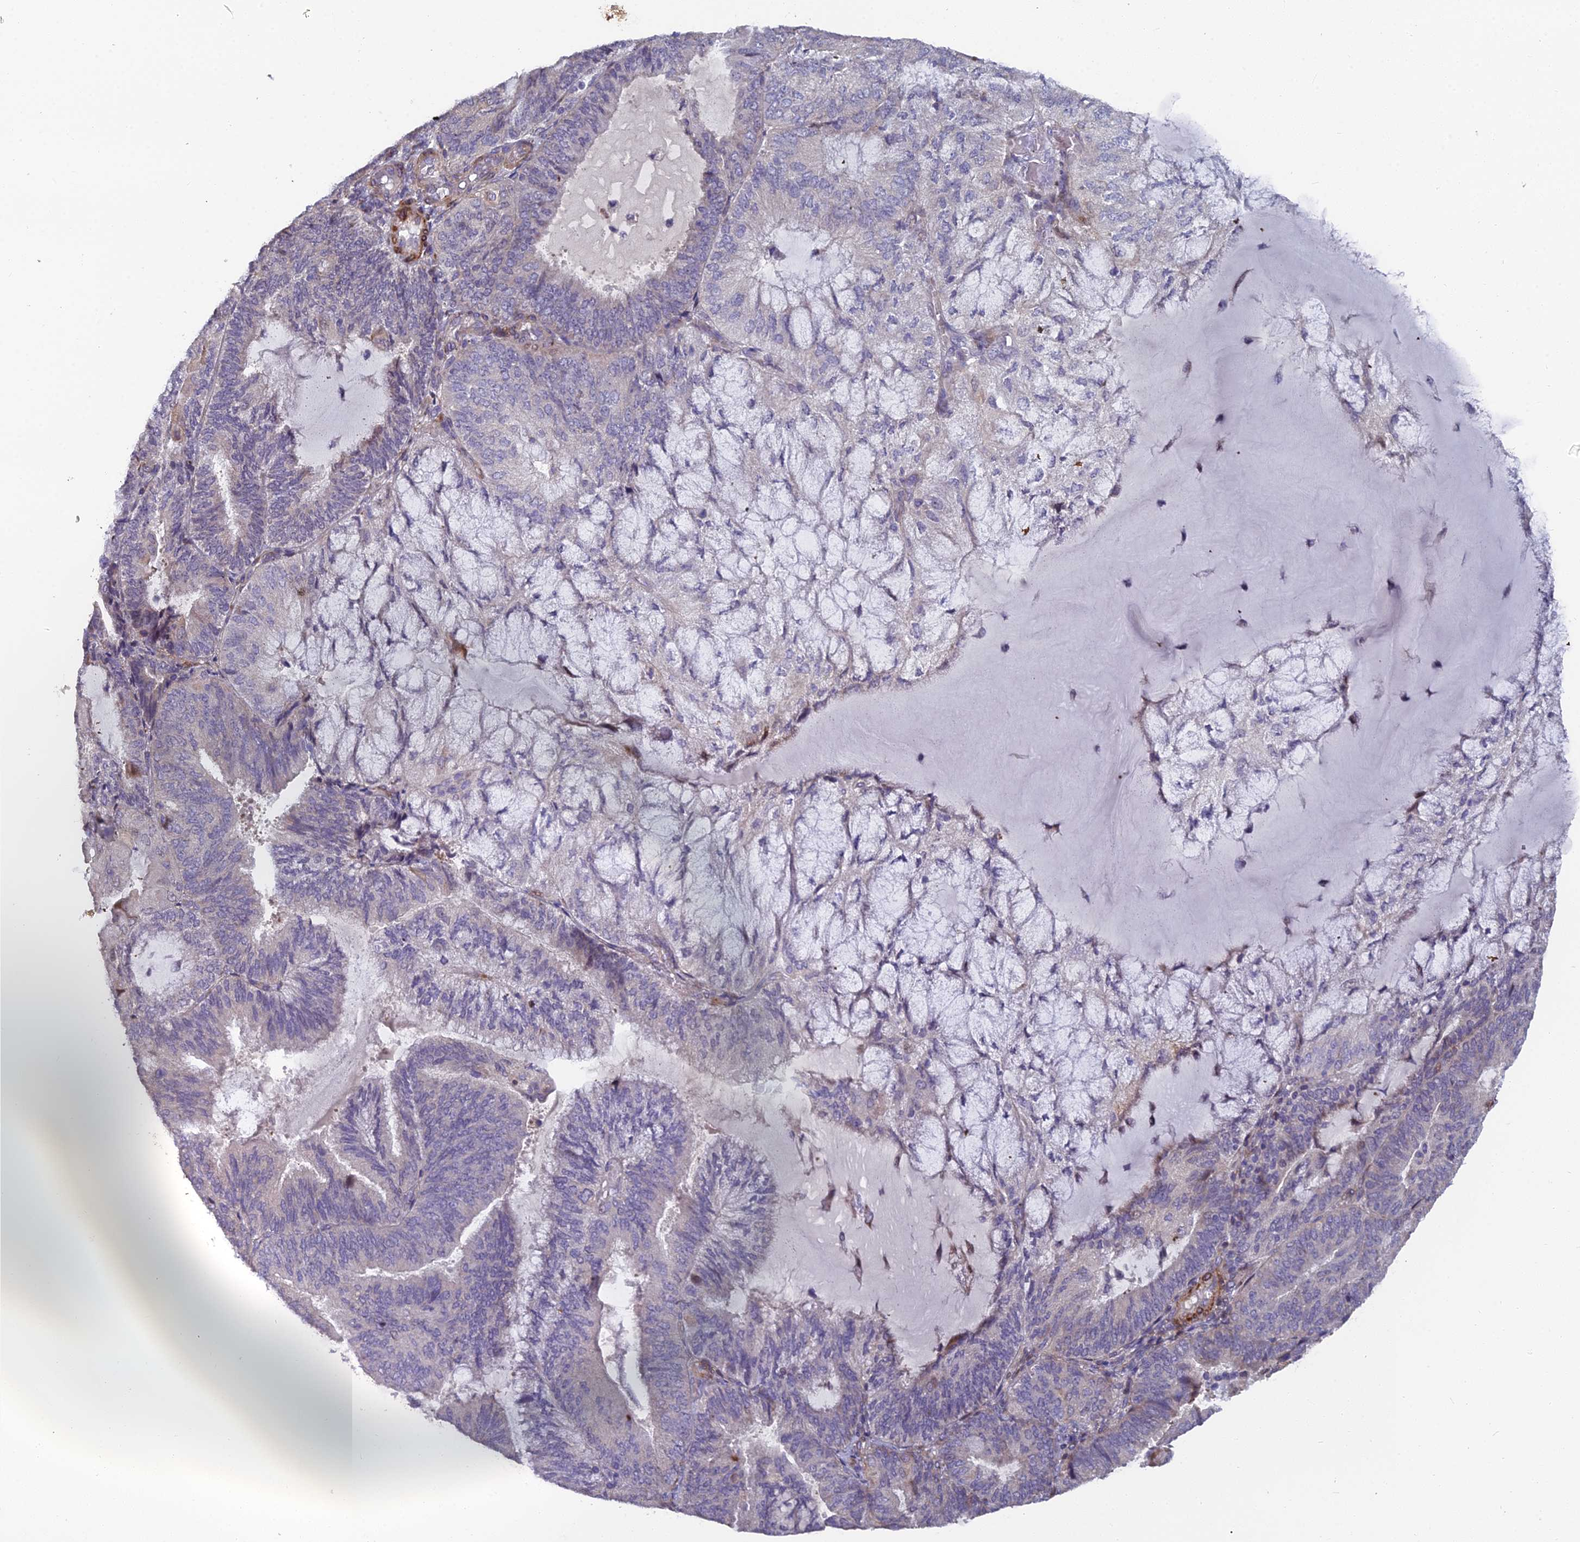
{"staining": {"intensity": "negative", "quantity": "none", "location": "none"}, "tissue": "endometrial cancer", "cell_type": "Tumor cells", "image_type": "cancer", "snomed": [{"axis": "morphology", "description": "Adenocarcinoma, NOS"}, {"axis": "topography", "description": "Endometrium"}], "caption": "High magnification brightfield microscopy of endometrial cancer stained with DAB (brown) and counterstained with hematoxylin (blue): tumor cells show no significant expression. The staining is performed using DAB (3,3'-diaminobenzidine) brown chromogen with nuclei counter-stained in using hematoxylin.", "gene": "RAB28", "patient": {"sex": "female", "age": 81}}